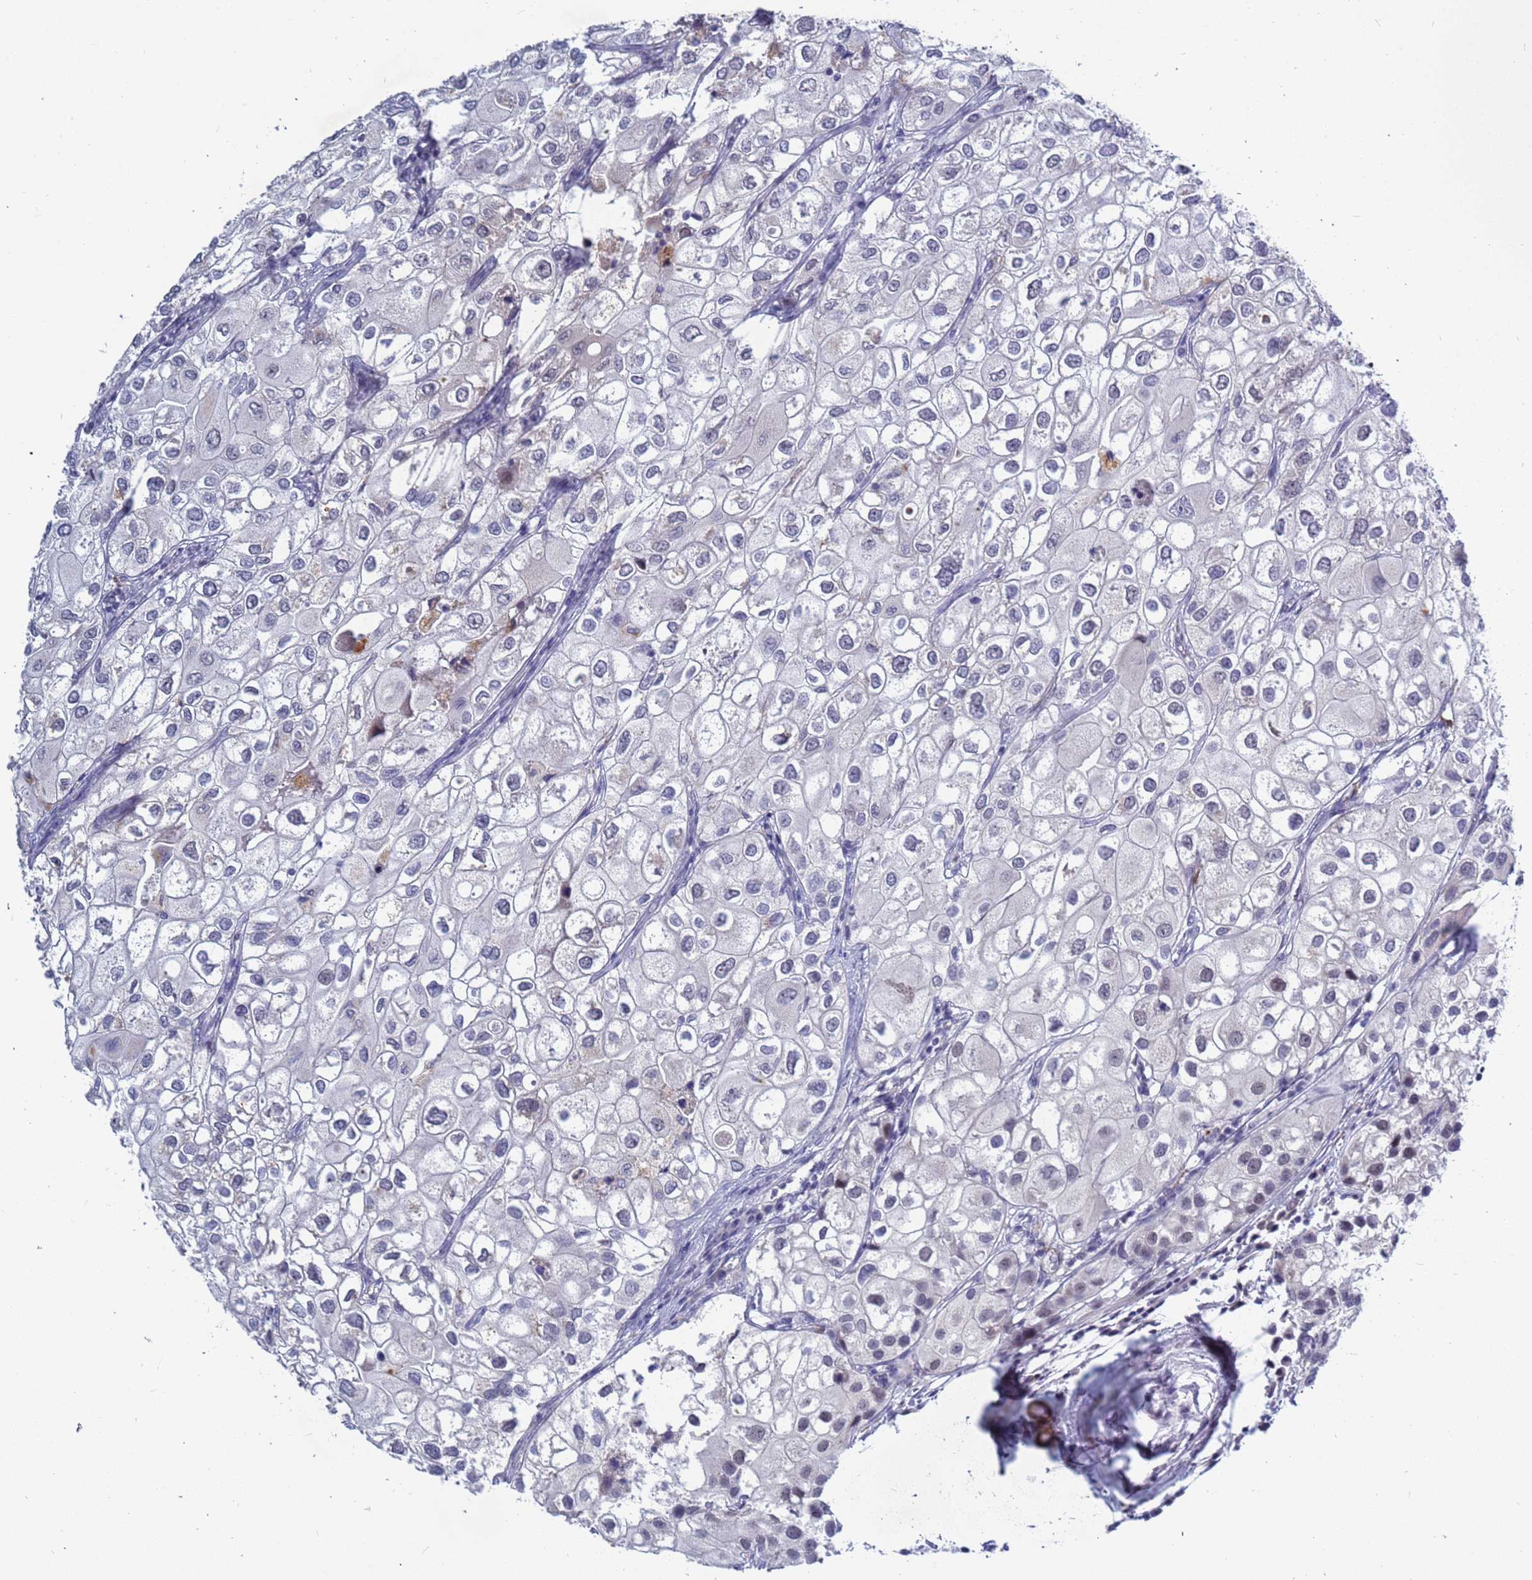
{"staining": {"intensity": "negative", "quantity": "none", "location": "none"}, "tissue": "urothelial cancer", "cell_type": "Tumor cells", "image_type": "cancer", "snomed": [{"axis": "morphology", "description": "Urothelial carcinoma, High grade"}, {"axis": "topography", "description": "Urinary bladder"}], "caption": "This is an immunohistochemistry photomicrograph of human high-grade urothelial carcinoma. There is no positivity in tumor cells.", "gene": "CXorf65", "patient": {"sex": "male", "age": 64}}